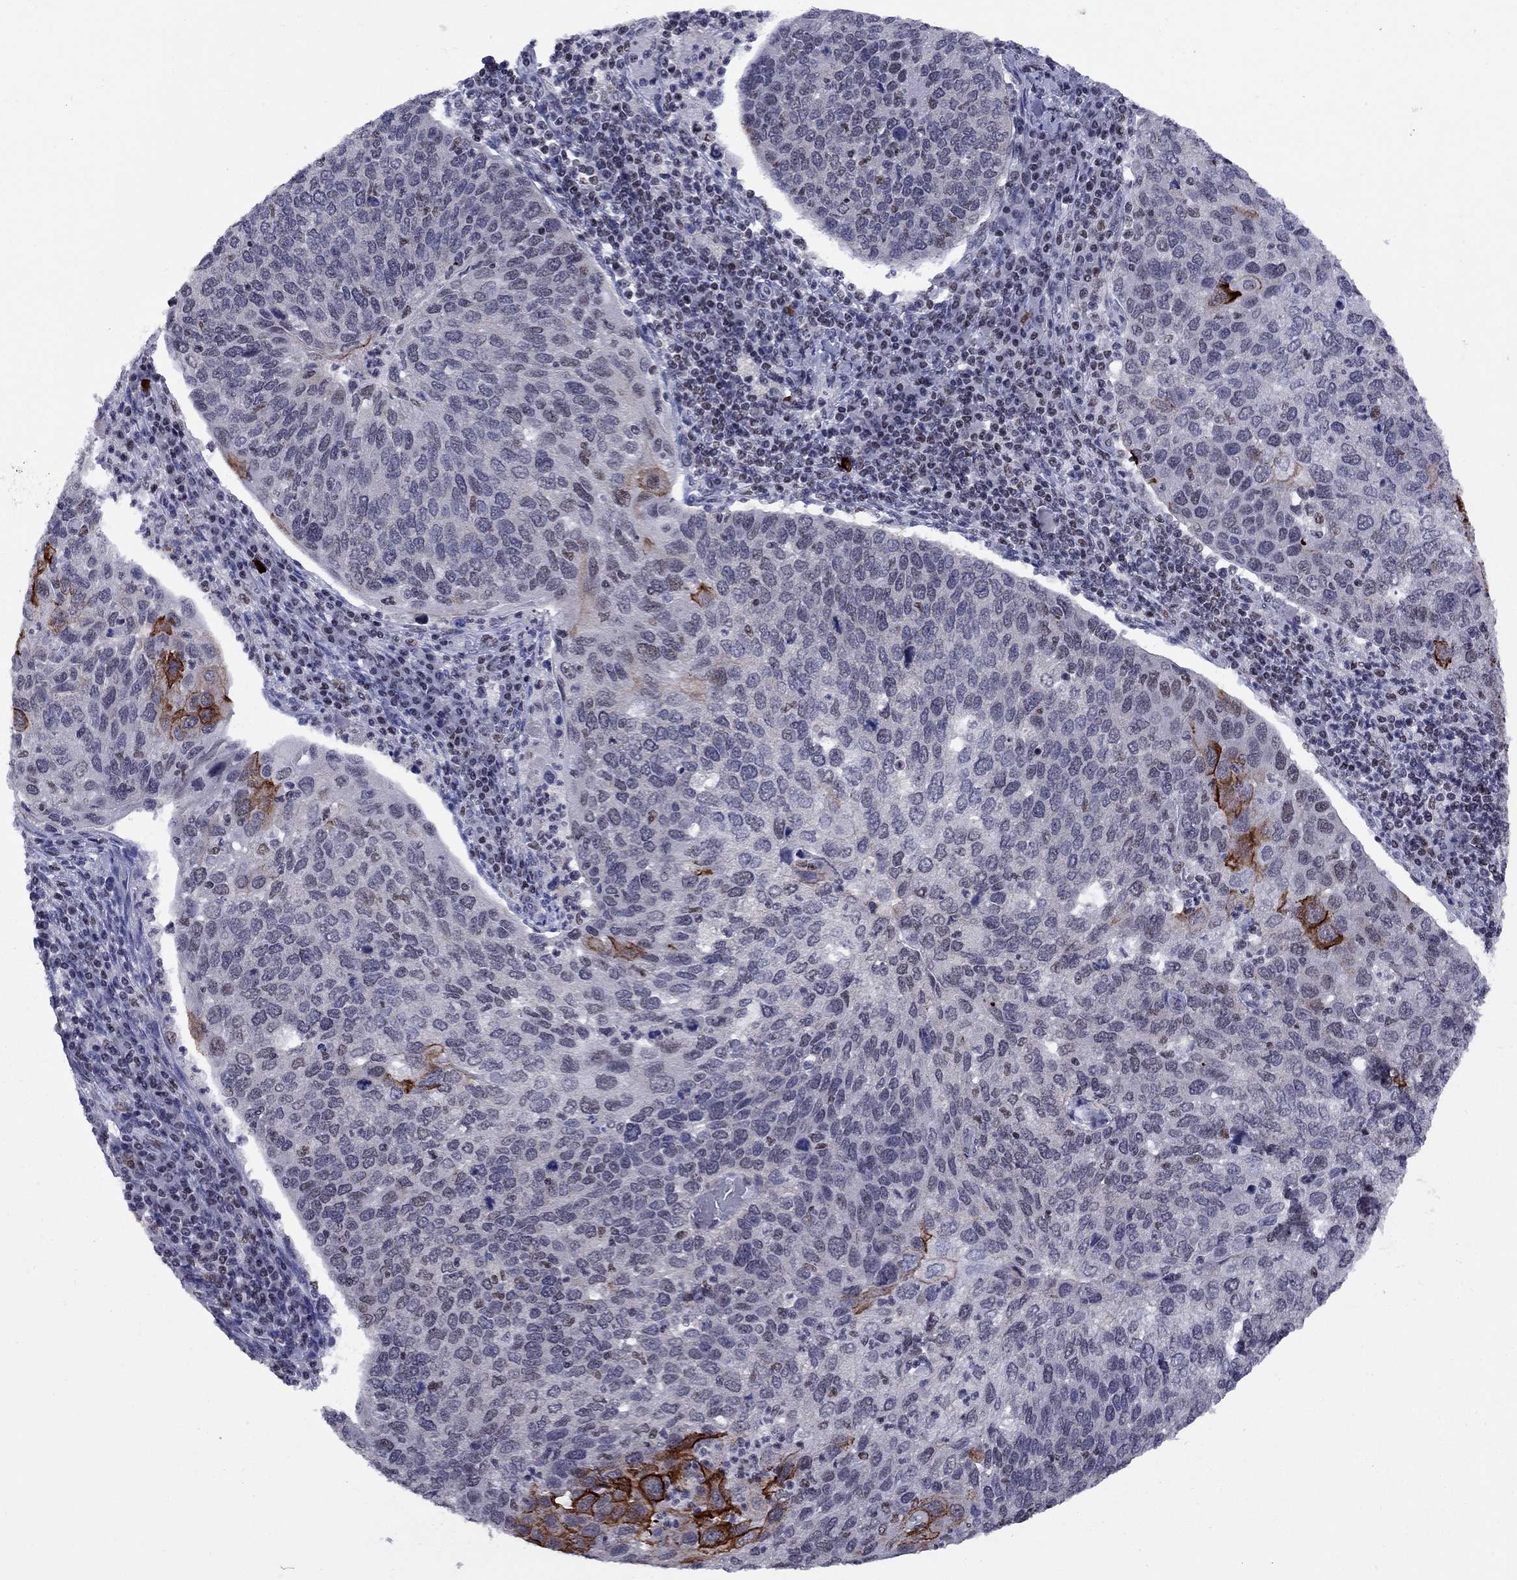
{"staining": {"intensity": "strong", "quantity": "<25%", "location": "cytoplasmic/membranous"}, "tissue": "cervical cancer", "cell_type": "Tumor cells", "image_type": "cancer", "snomed": [{"axis": "morphology", "description": "Squamous cell carcinoma, NOS"}, {"axis": "topography", "description": "Cervix"}], "caption": "This histopathology image reveals IHC staining of cervical squamous cell carcinoma, with medium strong cytoplasmic/membranous expression in about <25% of tumor cells.", "gene": "TAF9", "patient": {"sex": "female", "age": 54}}